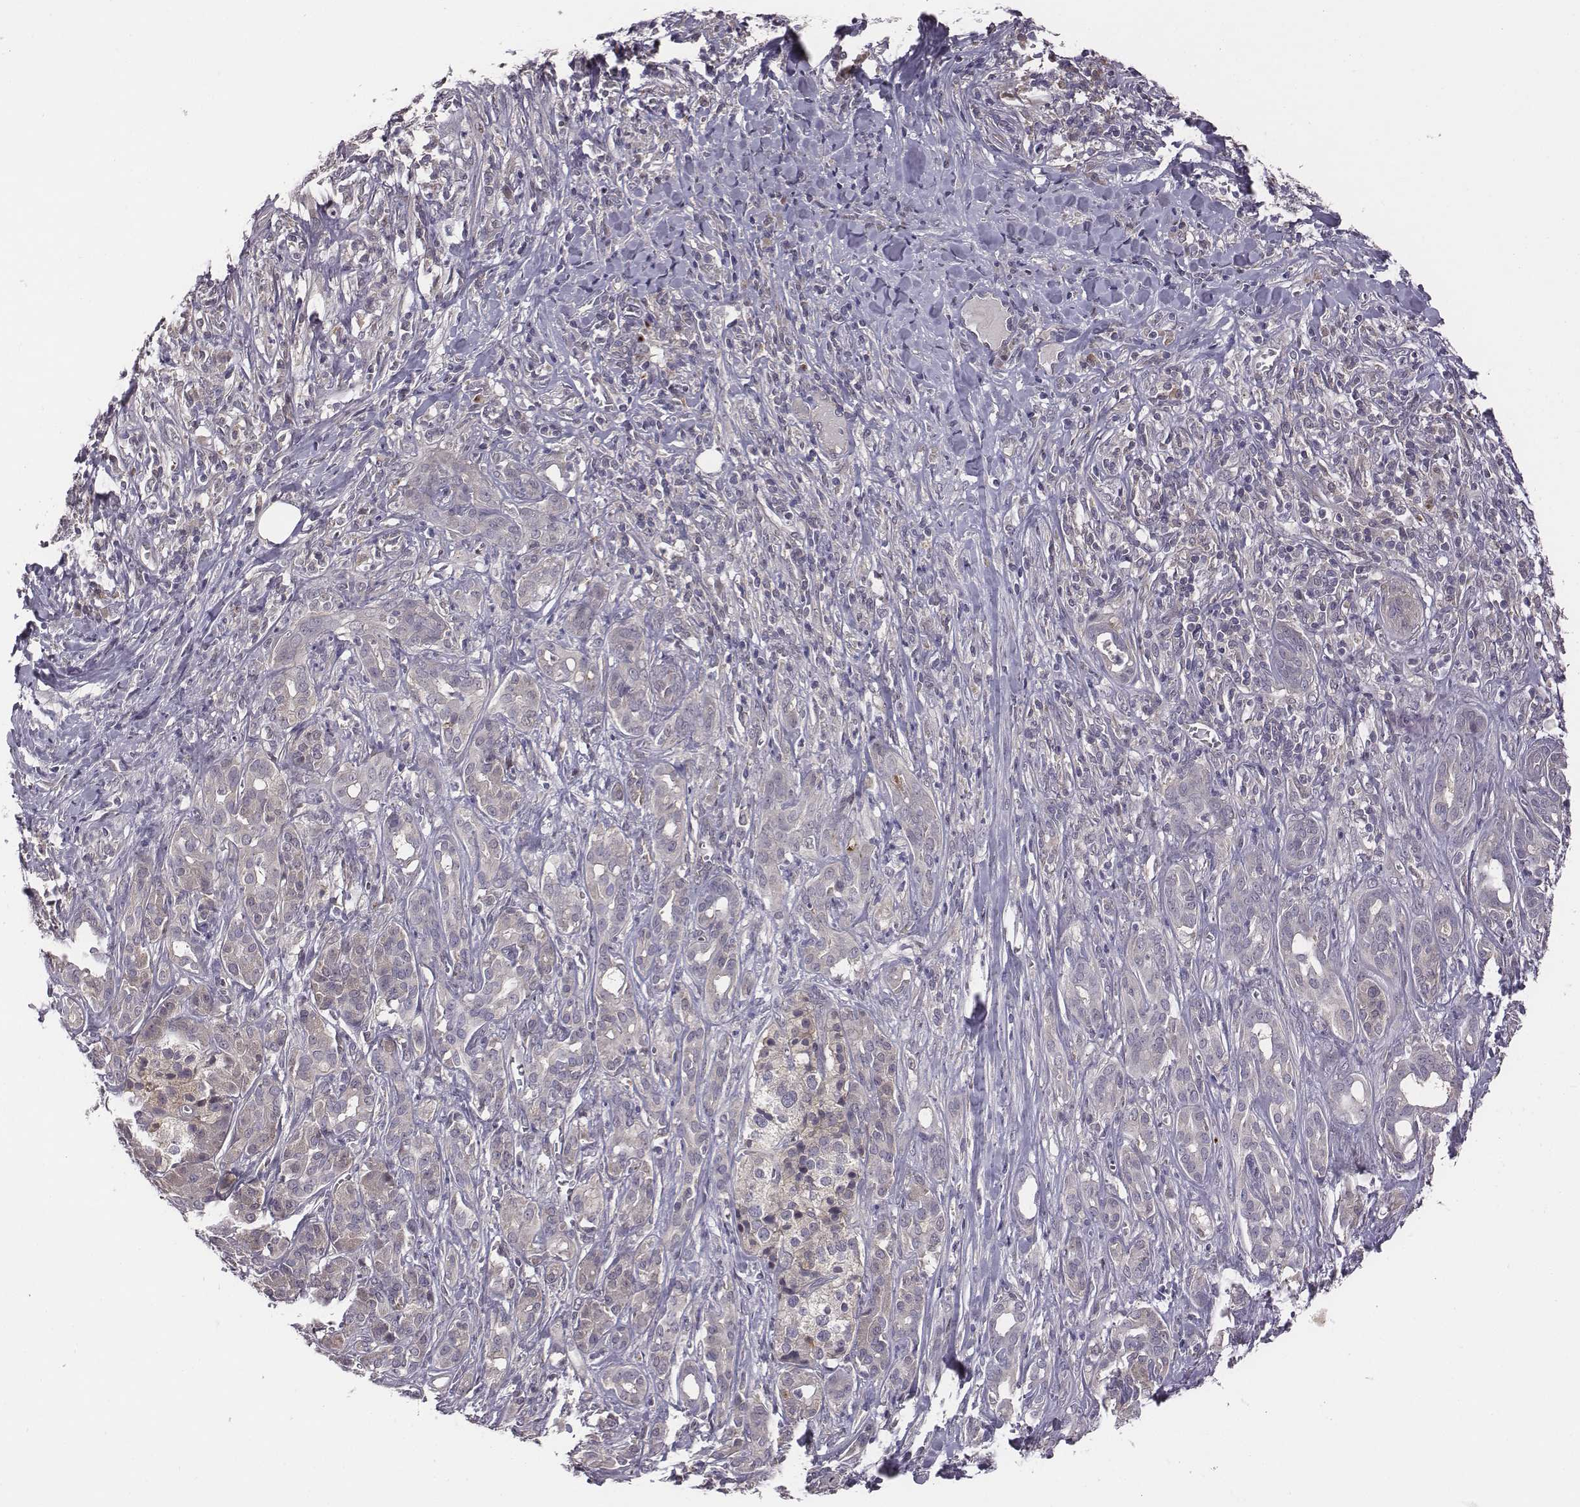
{"staining": {"intensity": "negative", "quantity": "none", "location": "none"}, "tissue": "pancreatic cancer", "cell_type": "Tumor cells", "image_type": "cancer", "snomed": [{"axis": "morphology", "description": "Adenocarcinoma, NOS"}, {"axis": "topography", "description": "Pancreas"}], "caption": "Adenocarcinoma (pancreatic) was stained to show a protein in brown. There is no significant staining in tumor cells.", "gene": "SMURF2", "patient": {"sex": "male", "age": 61}}